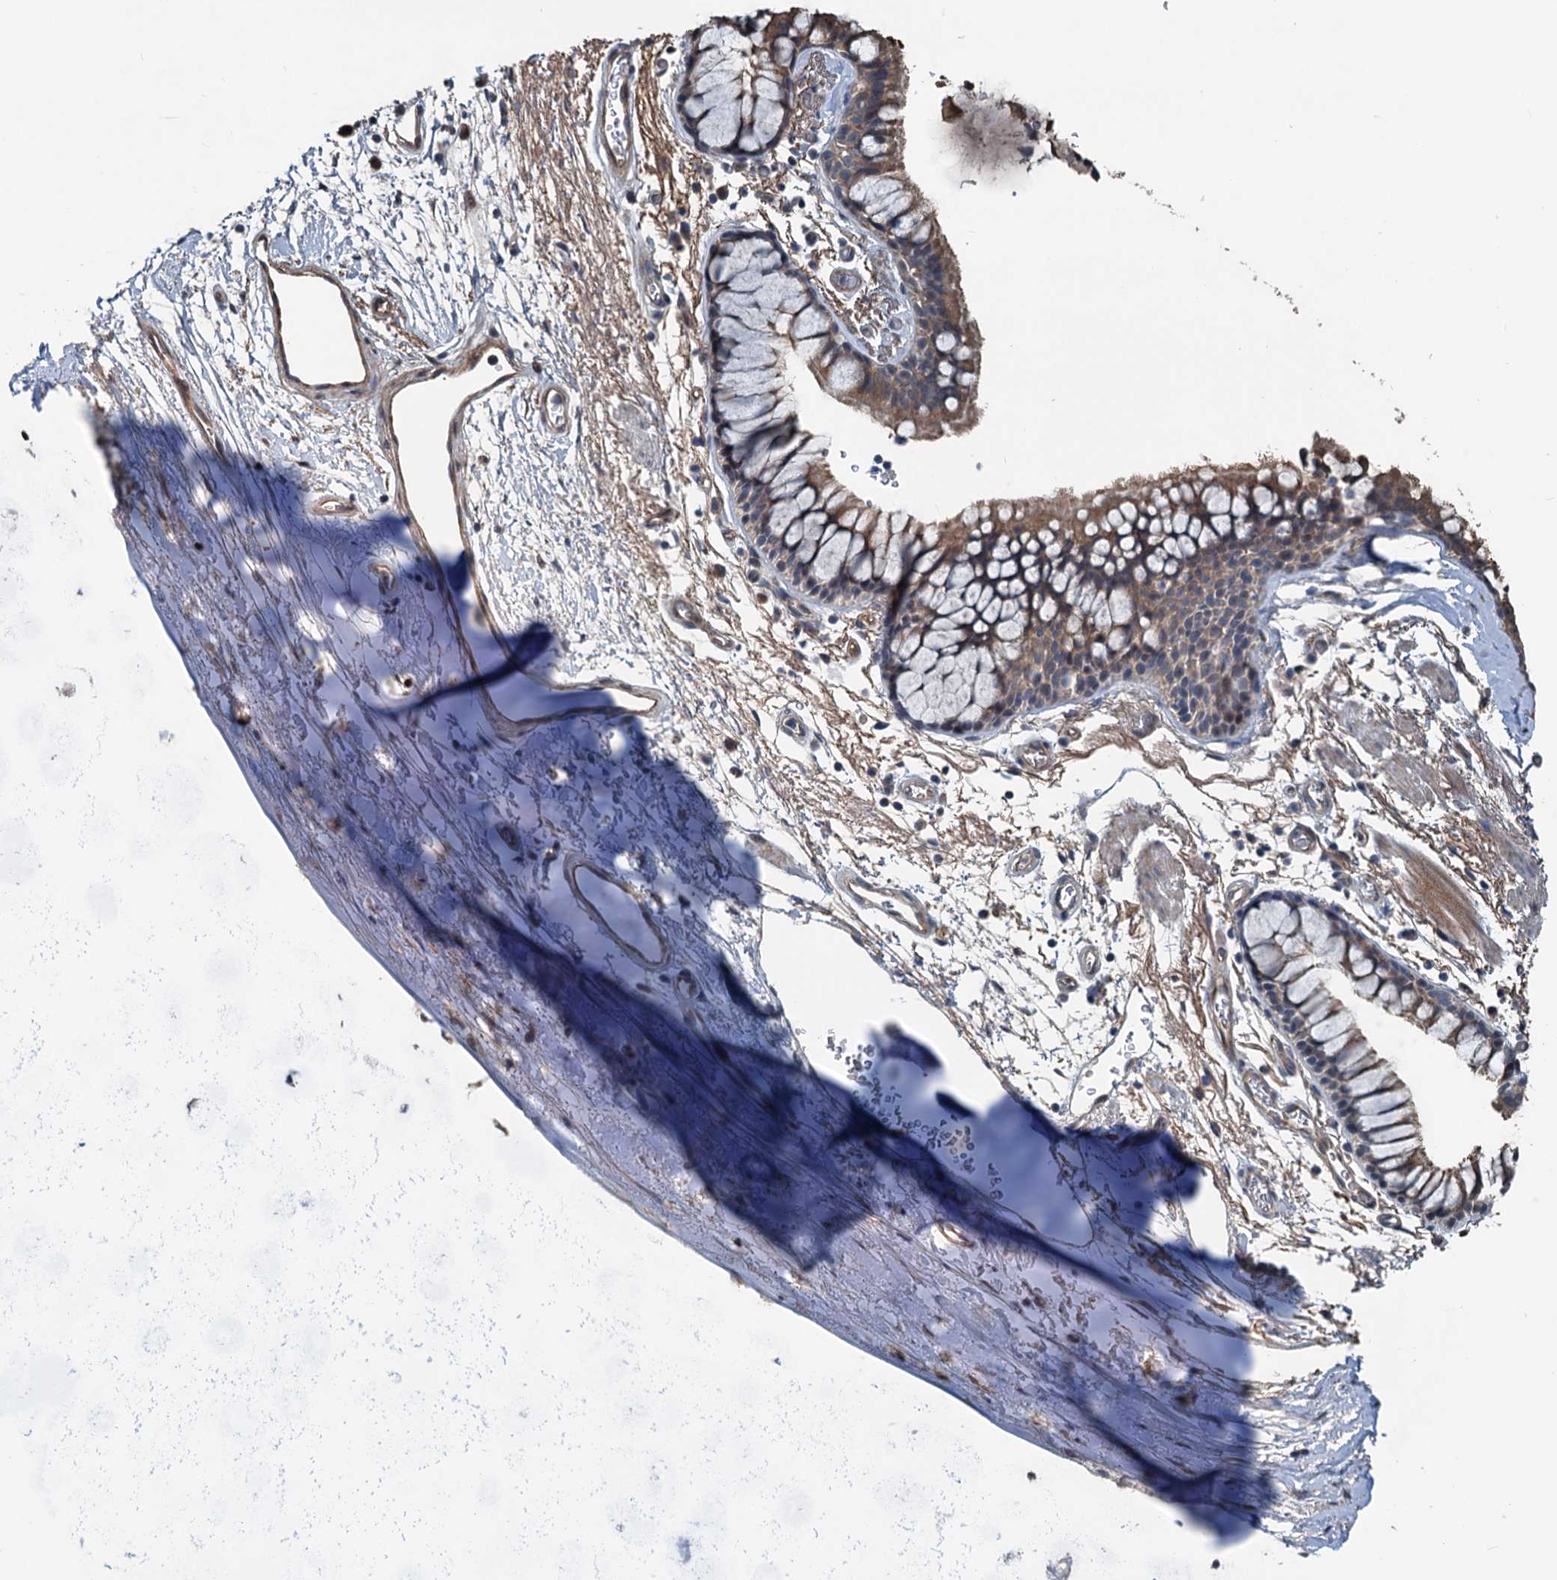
{"staining": {"intensity": "moderate", "quantity": ">75%", "location": "cytoplasmic/membranous"}, "tissue": "bronchus", "cell_type": "Respiratory epithelial cells", "image_type": "normal", "snomed": [{"axis": "morphology", "description": "Normal tissue, NOS"}, {"axis": "topography", "description": "Bronchus"}], "caption": "A brown stain shows moderate cytoplasmic/membranous staining of a protein in respiratory epithelial cells of unremarkable human bronchus. Immunohistochemistry stains the protein in brown and the nuclei are stained blue.", "gene": "TEDC1", "patient": {"sex": "male", "age": 65}}